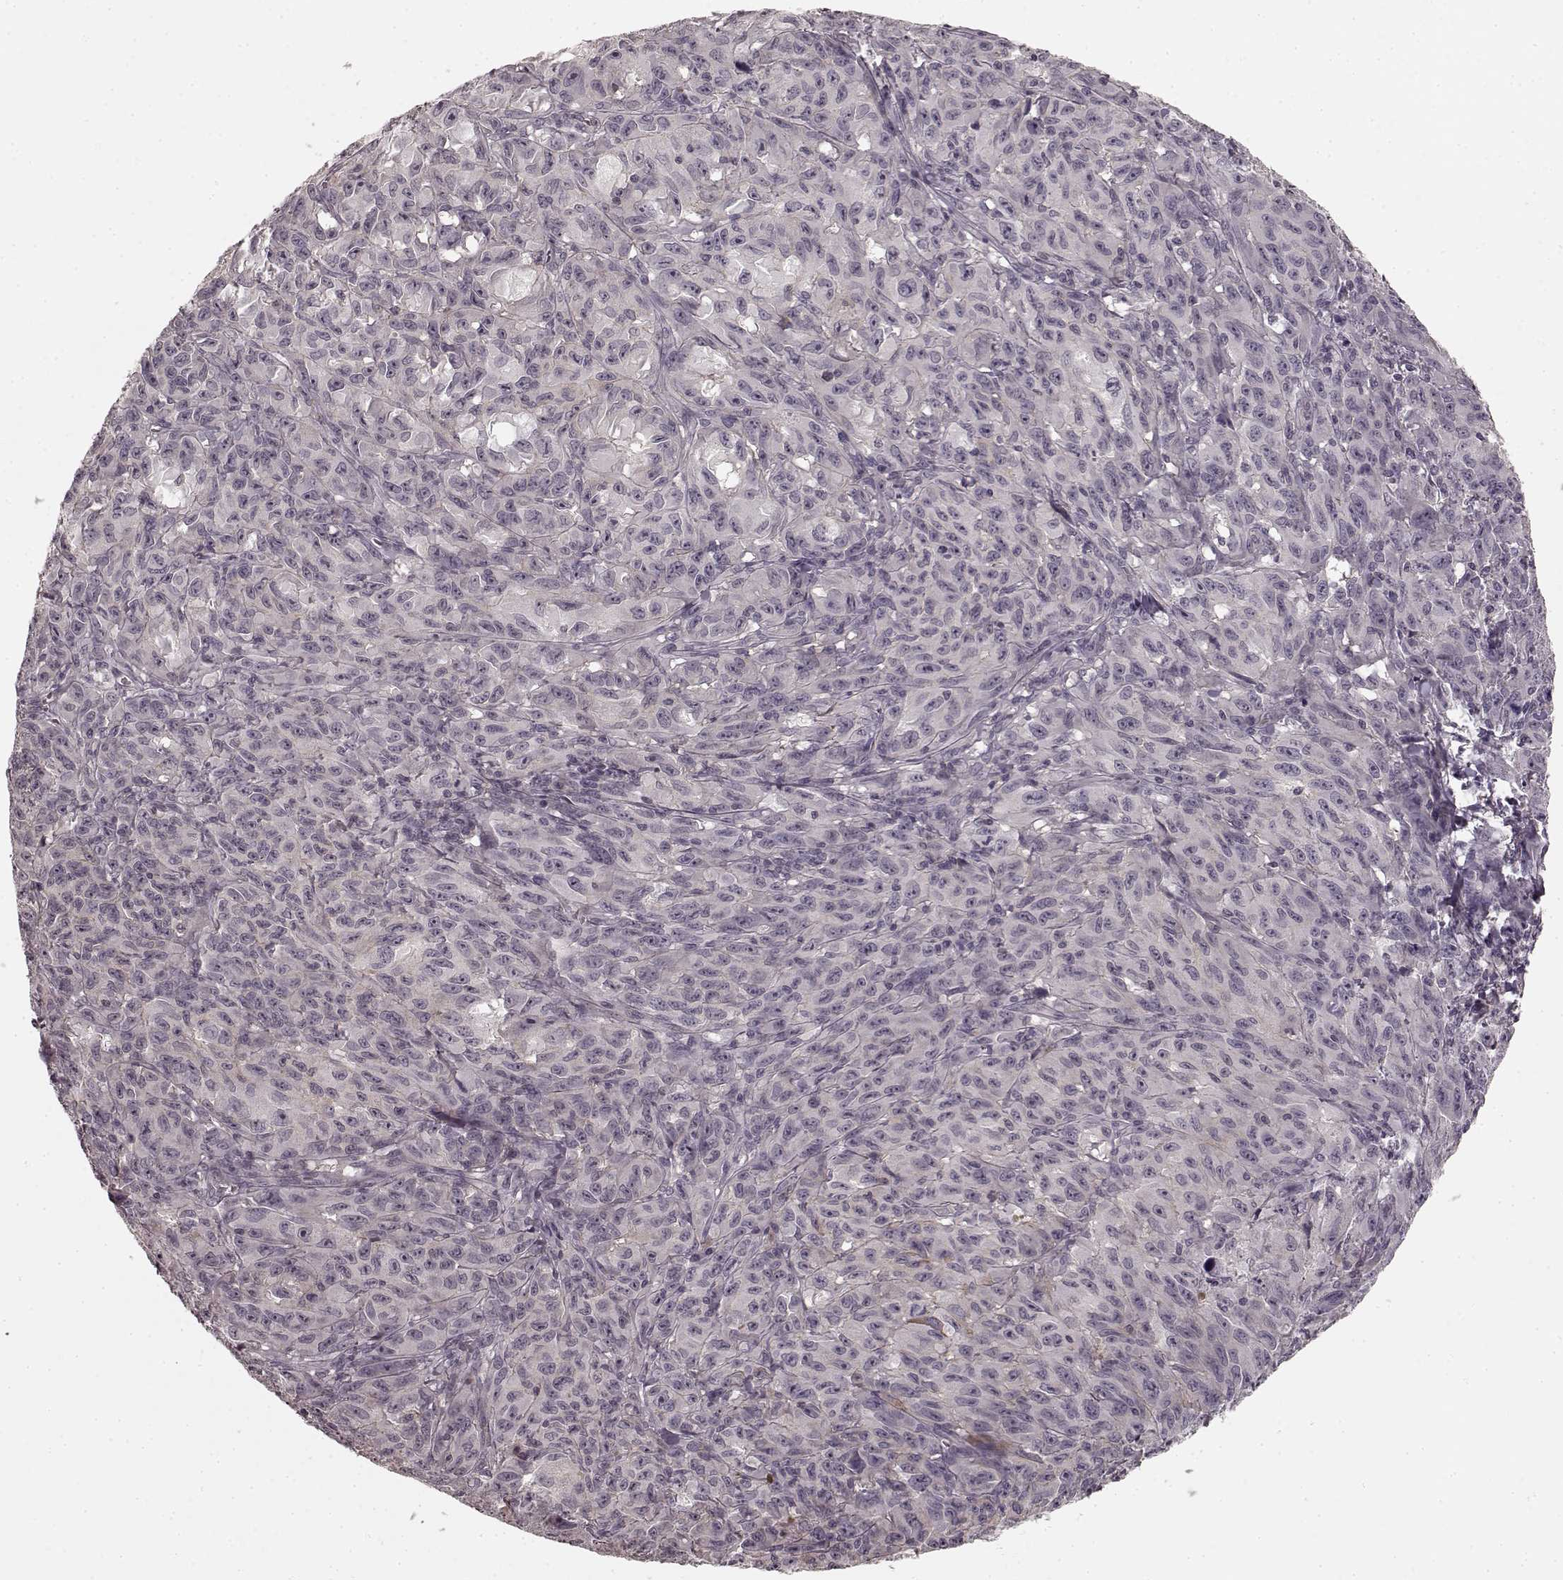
{"staining": {"intensity": "negative", "quantity": "none", "location": "none"}, "tissue": "melanoma", "cell_type": "Tumor cells", "image_type": "cancer", "snomed": [{"axis": "morphology", "description": "Malignant melanoma, NOS"}, {"axis": "topography", "description": "Vulva, labia, clitoris and Bartholin´s gland, NO"}], "caption": "There is no significant staining in tumor cells of malignant melanoma.", "gene": "PRKCE", "patient": {"sex": "female", "age": 75}}